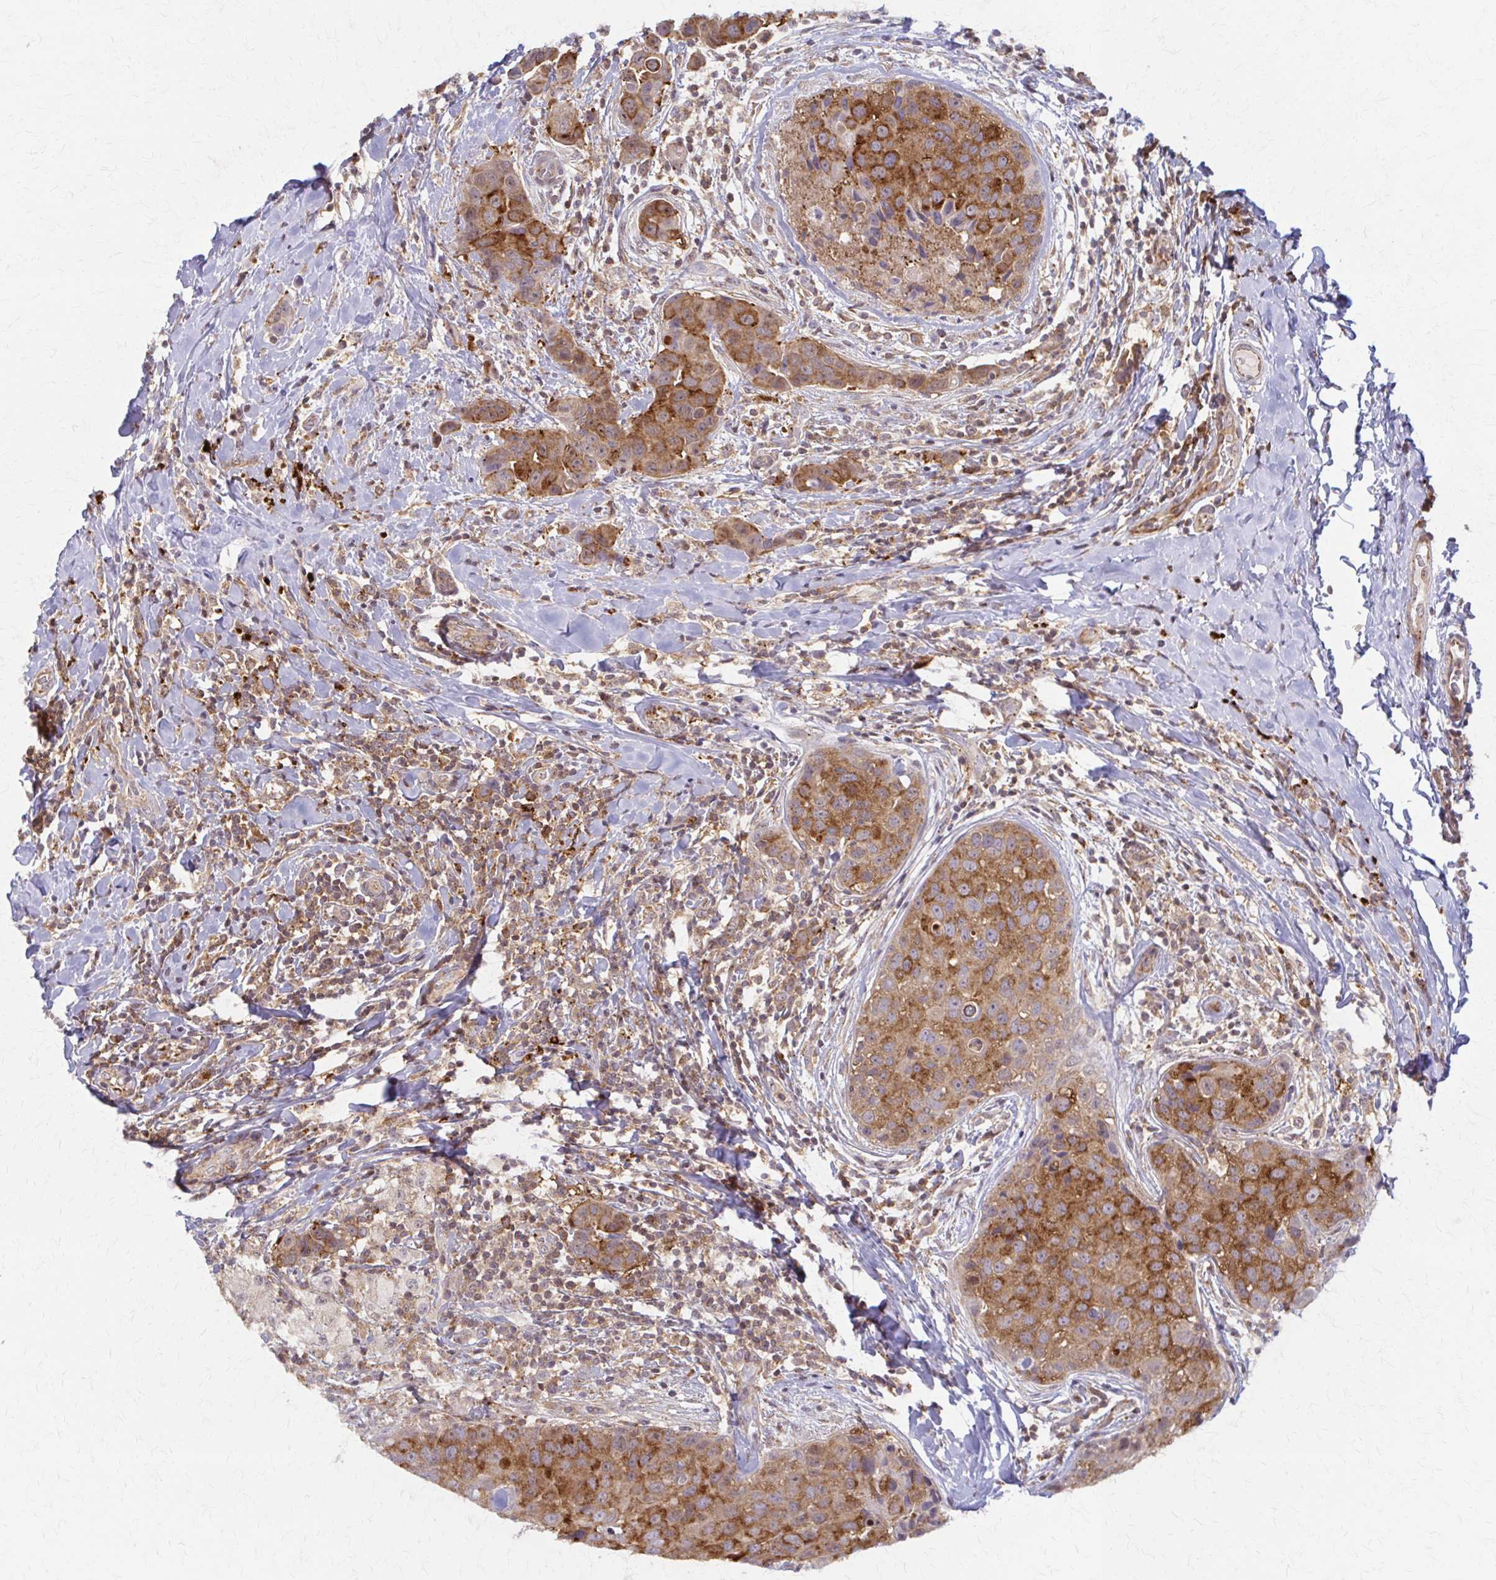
{"staining": {"intensity": "strong", "quantity": ">75%", "location": "cytoplasmic/membranous"}, "tissue": "breast cancer", "cell_type": "Tumor cells", "image_type": "cancer", "snomed": [{"axis": "morphology", "description": "Duct carcinoma"}, {"axis": "topography", "description": "Breast"}], "caption": "This photomicrograph exhibits immunohistochemistry (IHC) staining of human infiltrating ductal carcinoma (breast), with high strong cytoplasmic/membranous positivity in about >75% of tumor cells.", "gene": "ARHGAP35", "patient": {"sex": "female", "age": 24}}